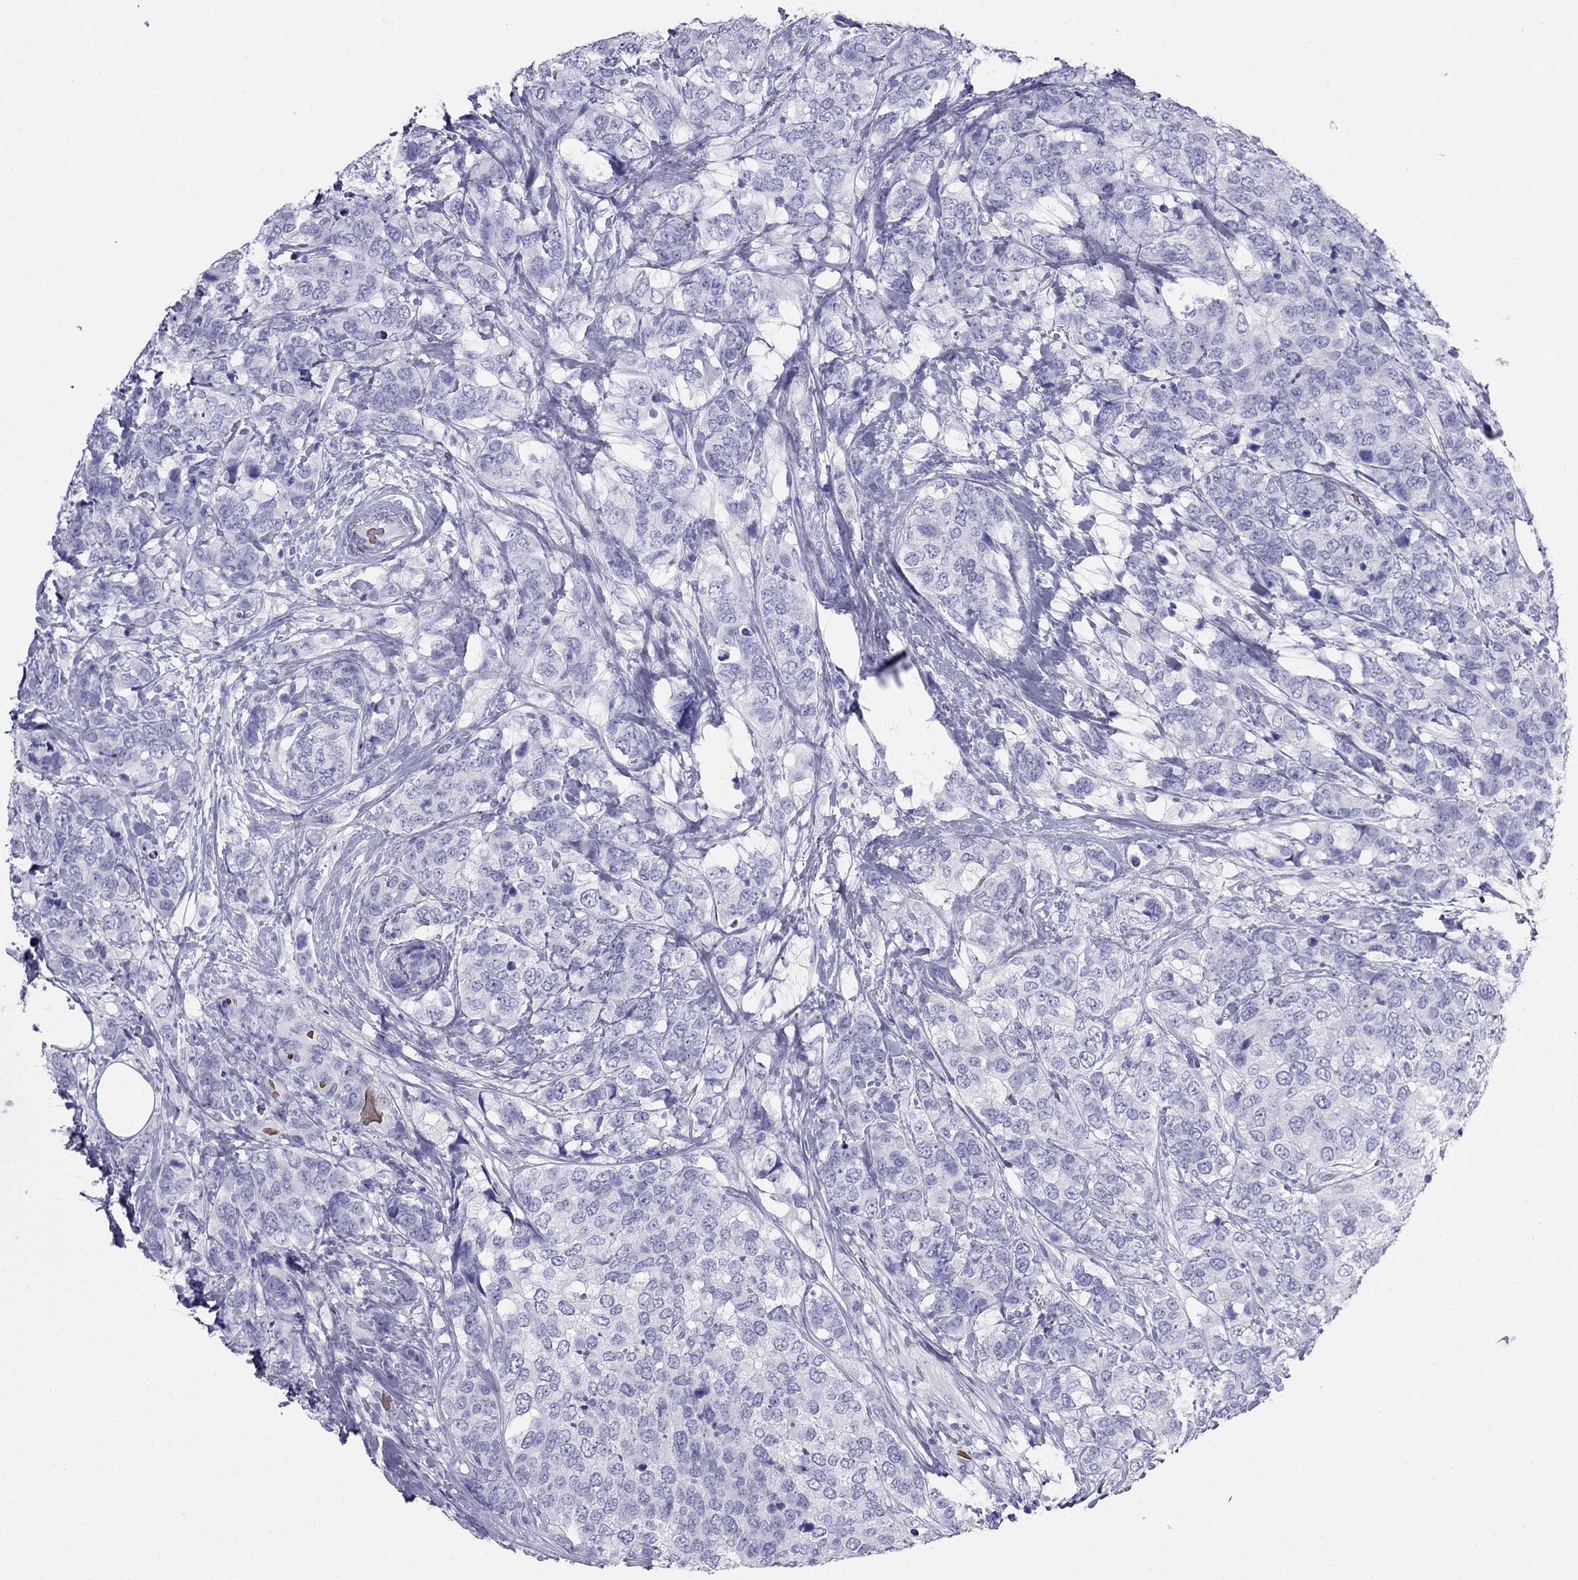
{"staining": {"intensity": "negative", "quantity": "none", "location": "none"}, "tissue": "breast cancer", "cell_type": "Tumor cells", "image_type": "cancer", "snomed": [{"axis": "morphology", "description": "Lobular carcinoma"}, {"axis": "topography", "description": "Breast"}], "caption": "The micrograph exhibits no staining of tumor cells in breast lobular carcinoma.", "gene": "DNAAF6", "patient": {"sex": "female", "age": 59}}